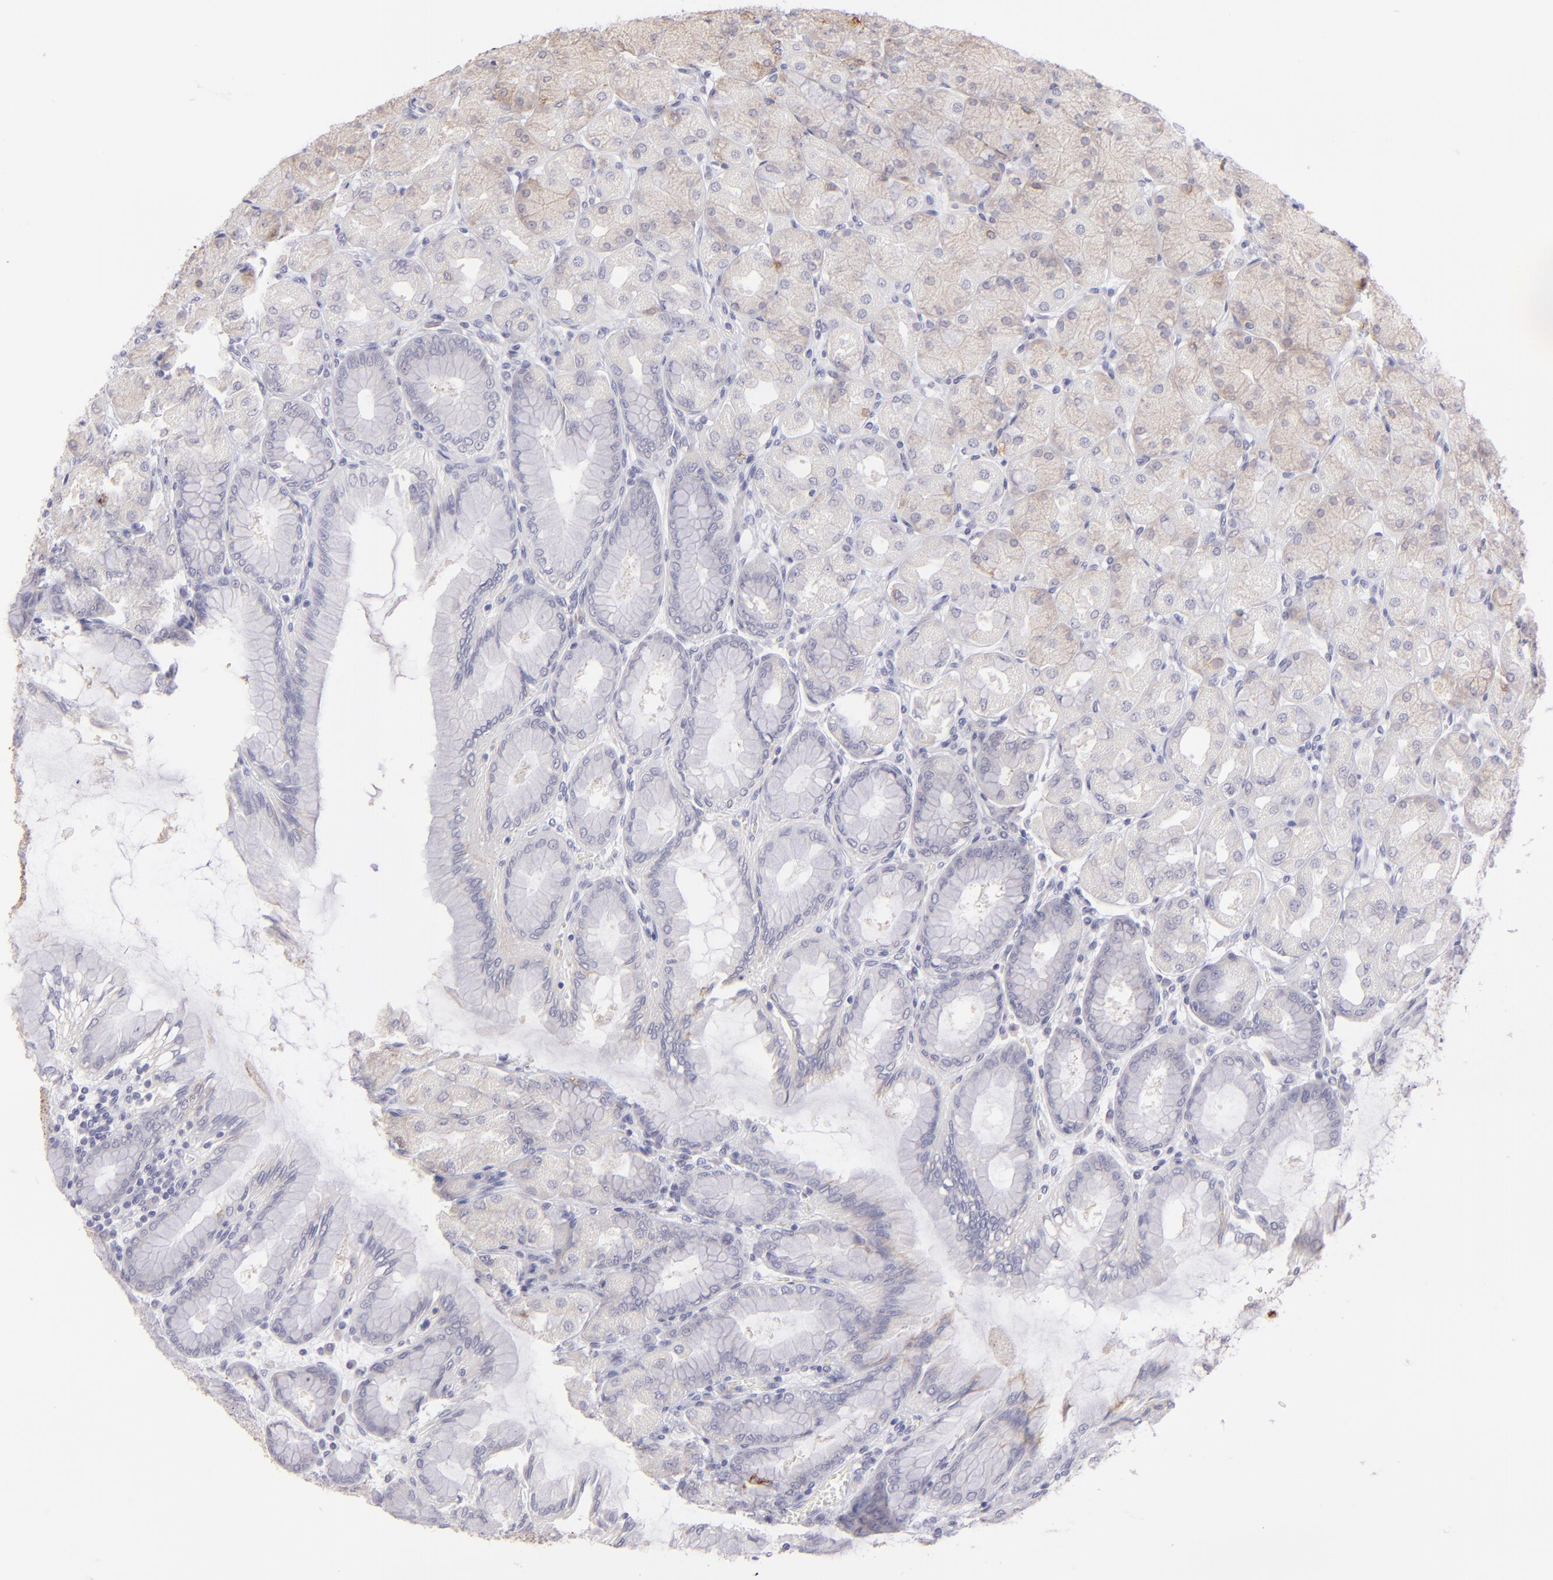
{"staining": {"intensity": "weak", "quantity": "<25%", "location": "cytoplasmic/membranous"}, "tissue": "stomach", "cell_type": "Glandular cells", "image_type": "normal", "snomed": [{"axis": "morphology", "description": "Normal tissue, NOS"}, {"axis": "topography", "description": "Stomach, upper"}], "caption": "Glandular cells show no significant positivity in unremarkable stomach. (DAB (3,3'-diaminobenzidine) immunohistochemistry (IHC), high magnification).", "gene": "CLDN4", "patient": {"sex": "female", "age": 56}}